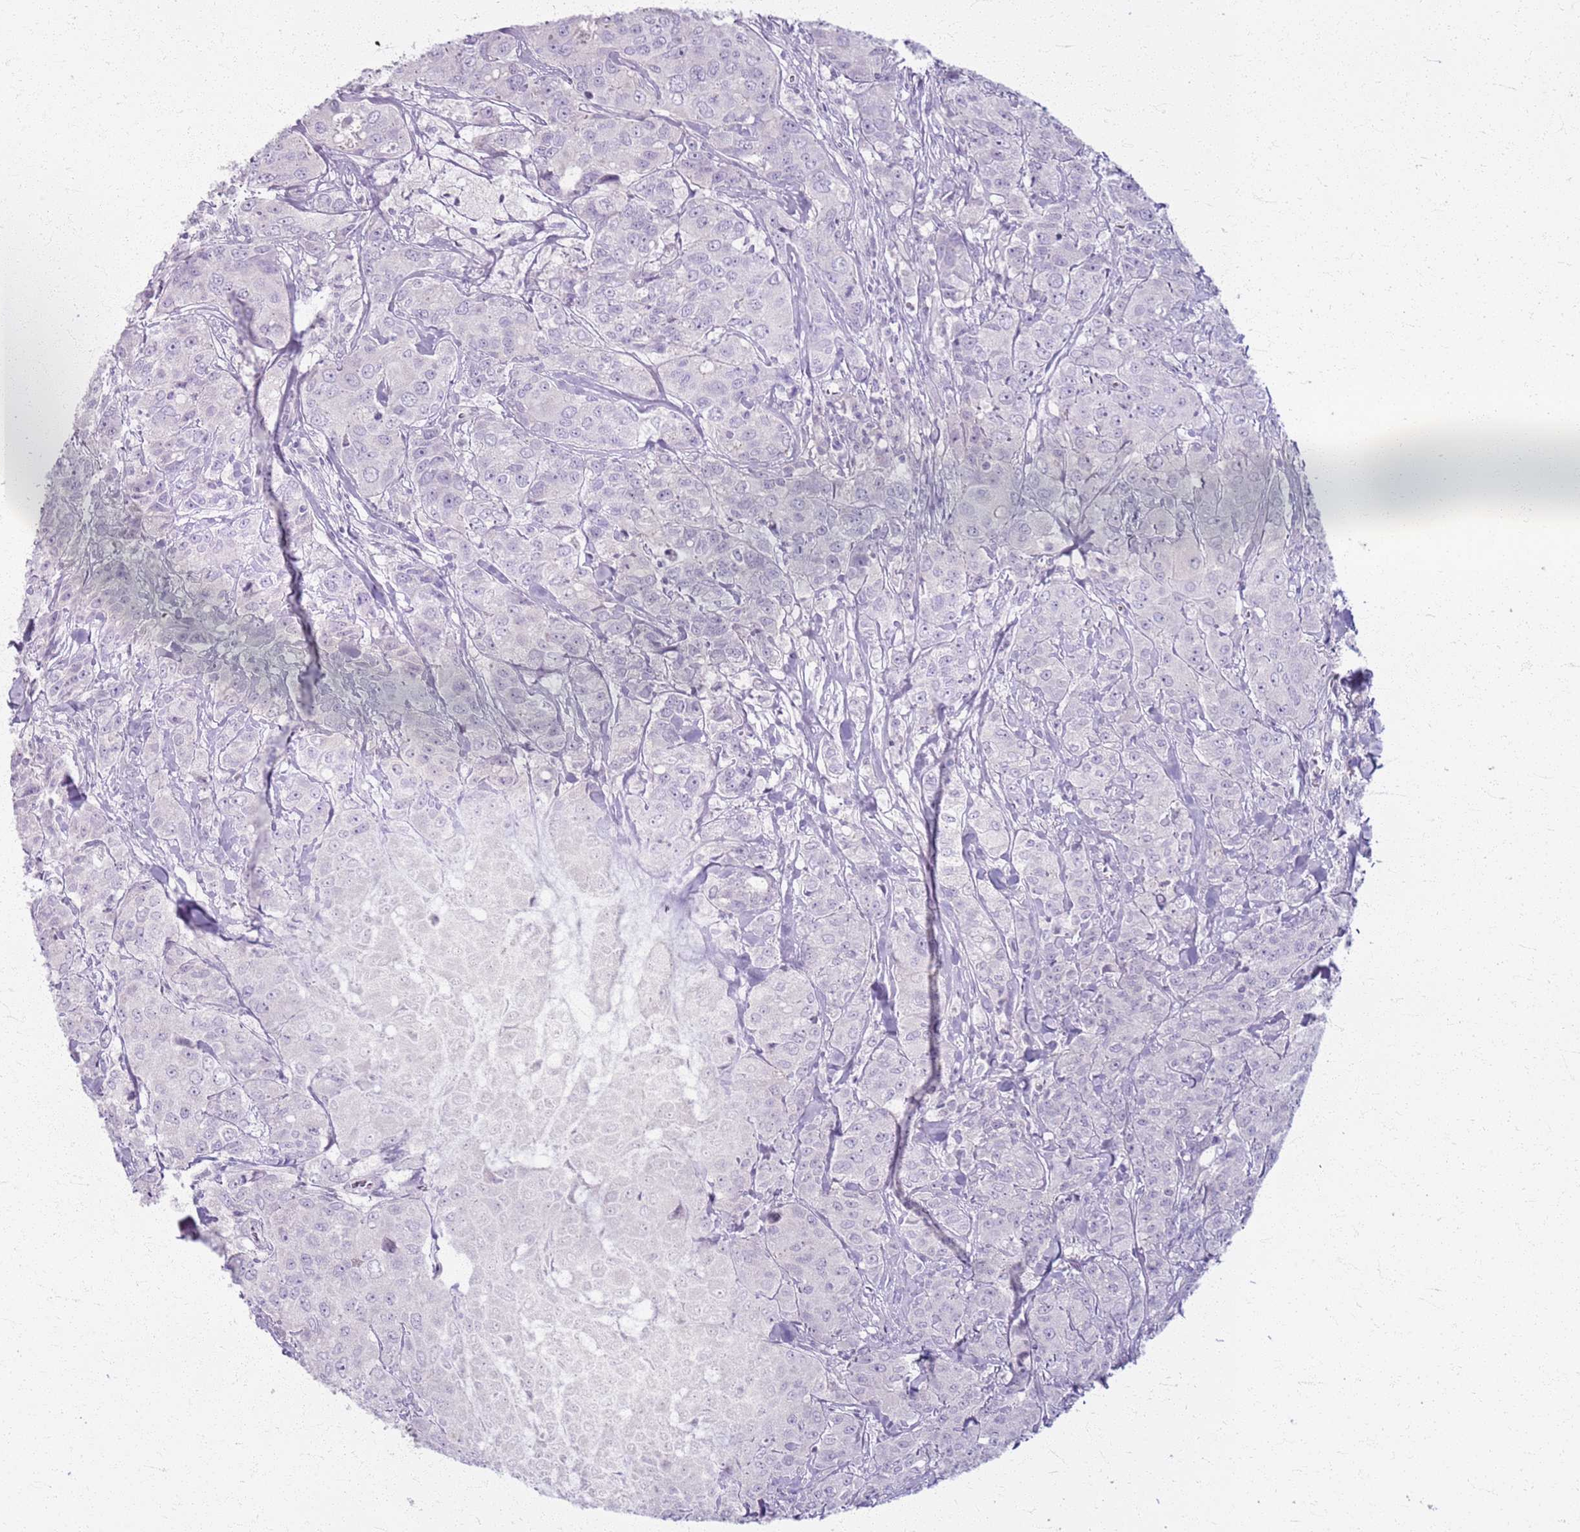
{"staining": {"intensity": "negative", "quantity": "none", "location": "none"}, "tissue": "breast cancer", "cell_type": "Tumor cells", "image_type": "cancer", "snomed": [{"axis": "morphology", "description": "Duct carcinoma"}, {"axis": "topography", "description": "Breast"}], "caption": "Tumor cells show no significant staining in breast cancer. The staining is performed using DAB (3,3'-diaminobenzidine) brown chromogen with nuclei counter-stained in using hematoxylin.", "gene": "CSRP3", "patient": {"sex": "female", "age": 43}}